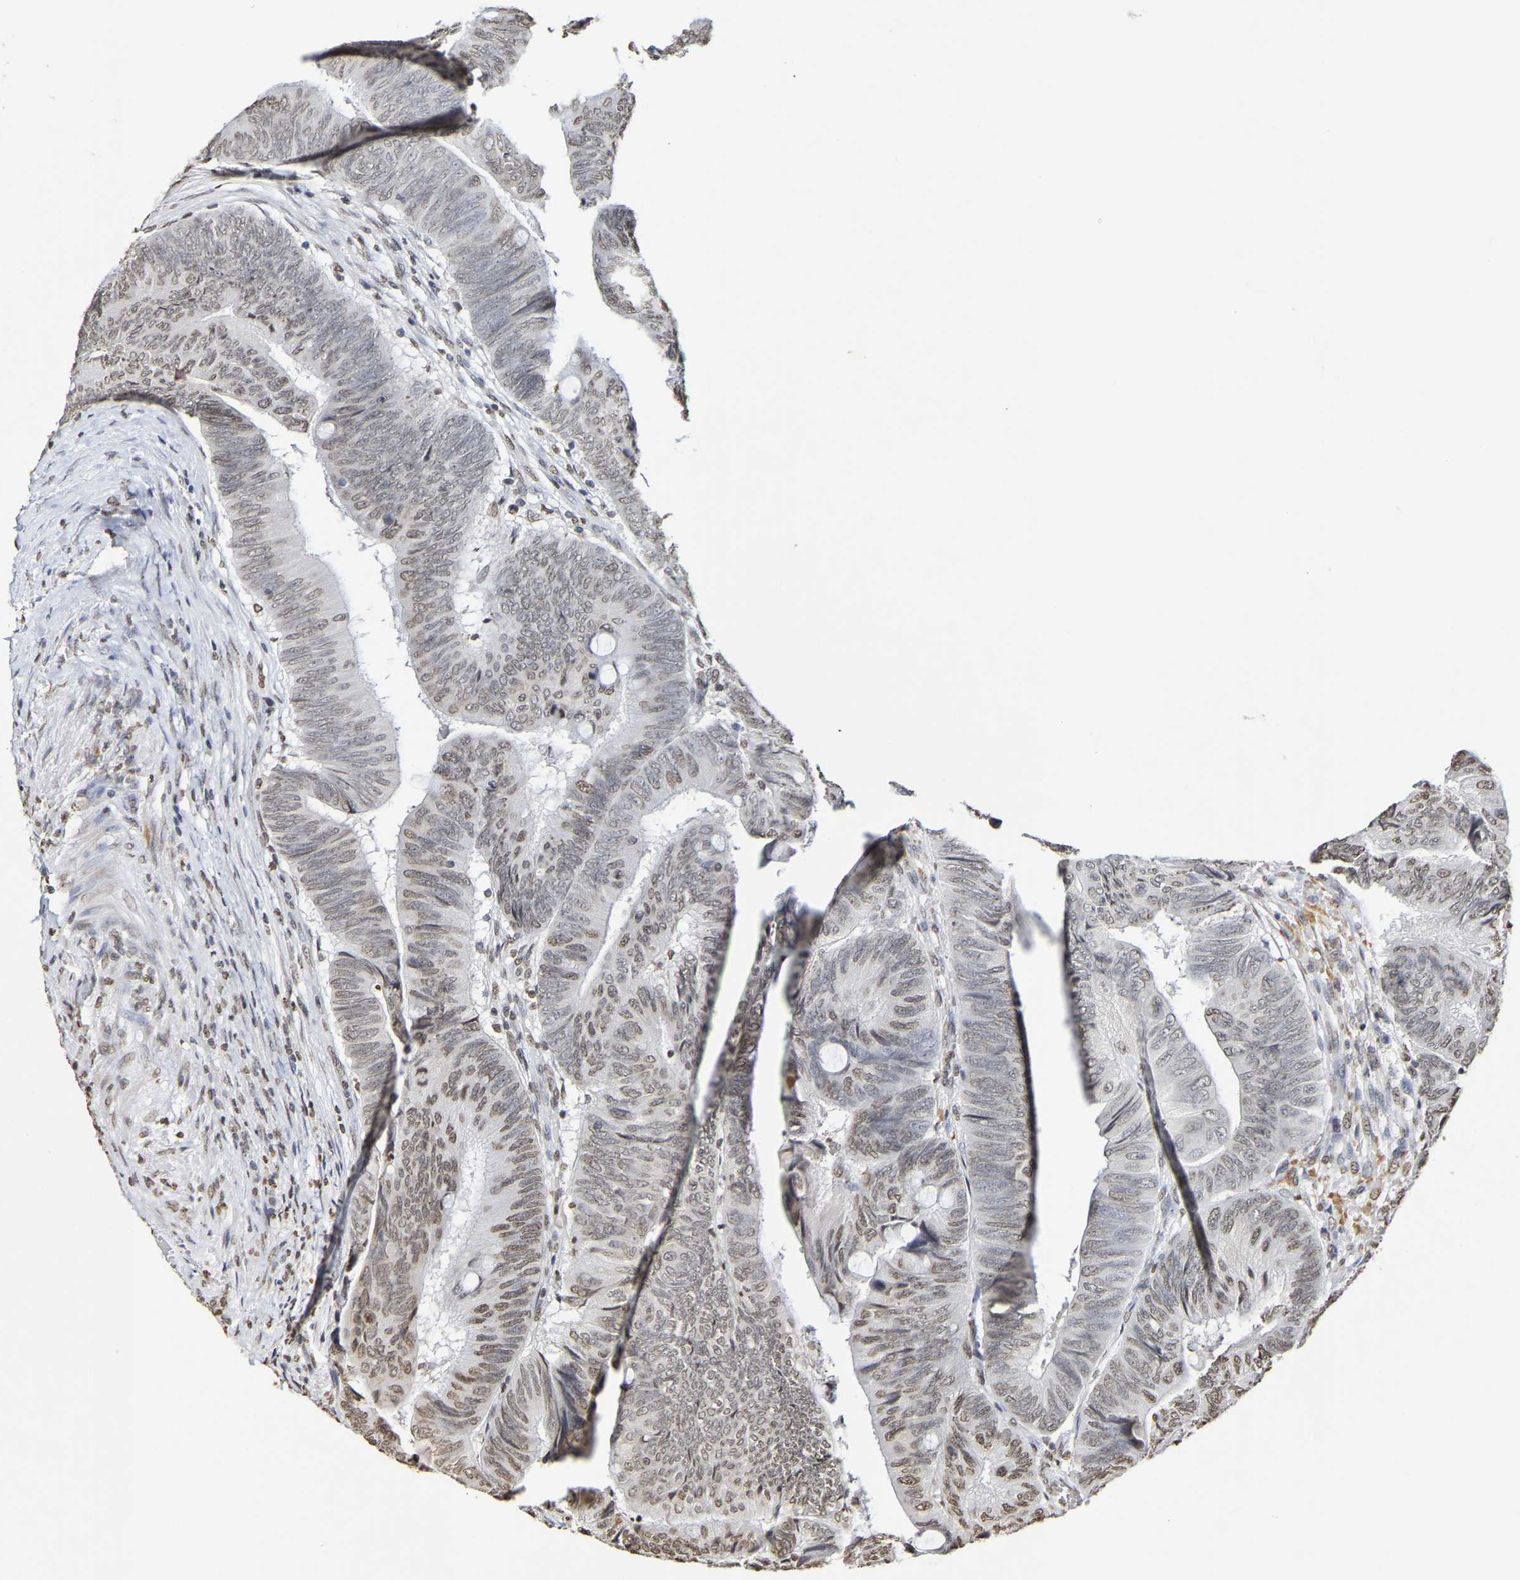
{"staining": {"intensity": "weak", "quantity": "25%-75%", "location": "nuclear"}, "tissue": "colorectal cancer", "cell_type": "Tumor cells", "image_type": "cancer", "snomed": [{"axis": "morphology", "description": "Normal tissue, NOS"}, {"axis": "morphology", "description": "Adenocarcinoma, NOS"}, {"axis": "topography", "description": "Rectum"}, {"axis": "topography", "description": "Peripheral nerve tissue"}], "caption": "Adenocarcinoma (colorectal) stained with DAB (3,3'-diaminobenzidine) immunohistochemistry reveals low levels of weak nuclear positivity in about 25%-75% of tumor cells.", "gene": "ATF4", "patient": {"sex": "male", "age": 92}}